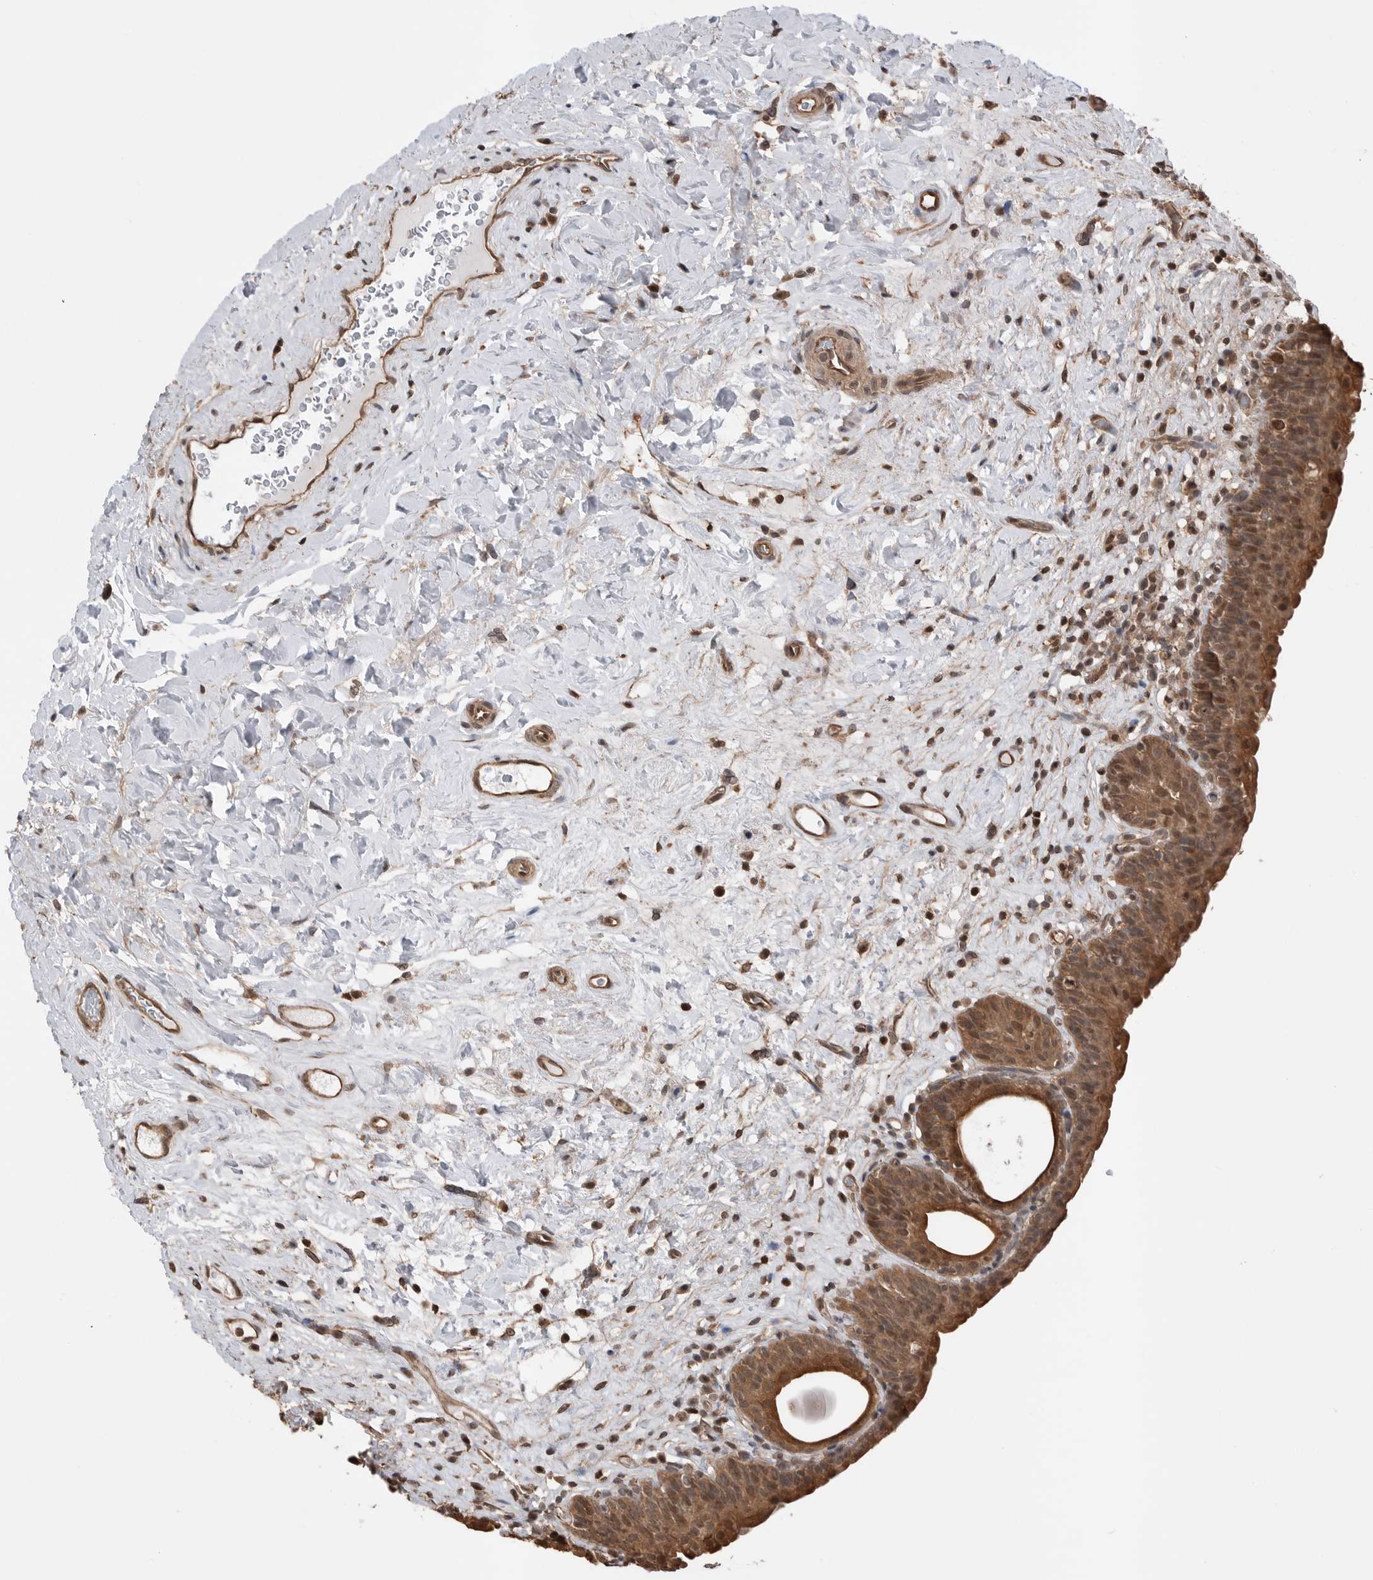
{"staining": {"intensity": "strong", "quantity": ">75%", "location": "cytoplasmic/membranous,nuclear"}, "tissue": "urinary bladder", "cell_type": "Urothelial cells", "image_type": "normal", "snomed": [{"axis": "morphology", "description": "Normal tissue, NOS"}, {"axis": "topography", "description": "Urinary bladder"}], "caption": "An immunohistochemistry image of unremarkable tissue is shown. Protein staining in brown shows strong cytoplasmic/membranous,nuclear positivity in urinary bladder within urothelial cells. (brown staining indicates protein expression, while blue staining denotes nuclei).", "gene": "PEAK1", "patient": {"sex": "male", "age": 83}}